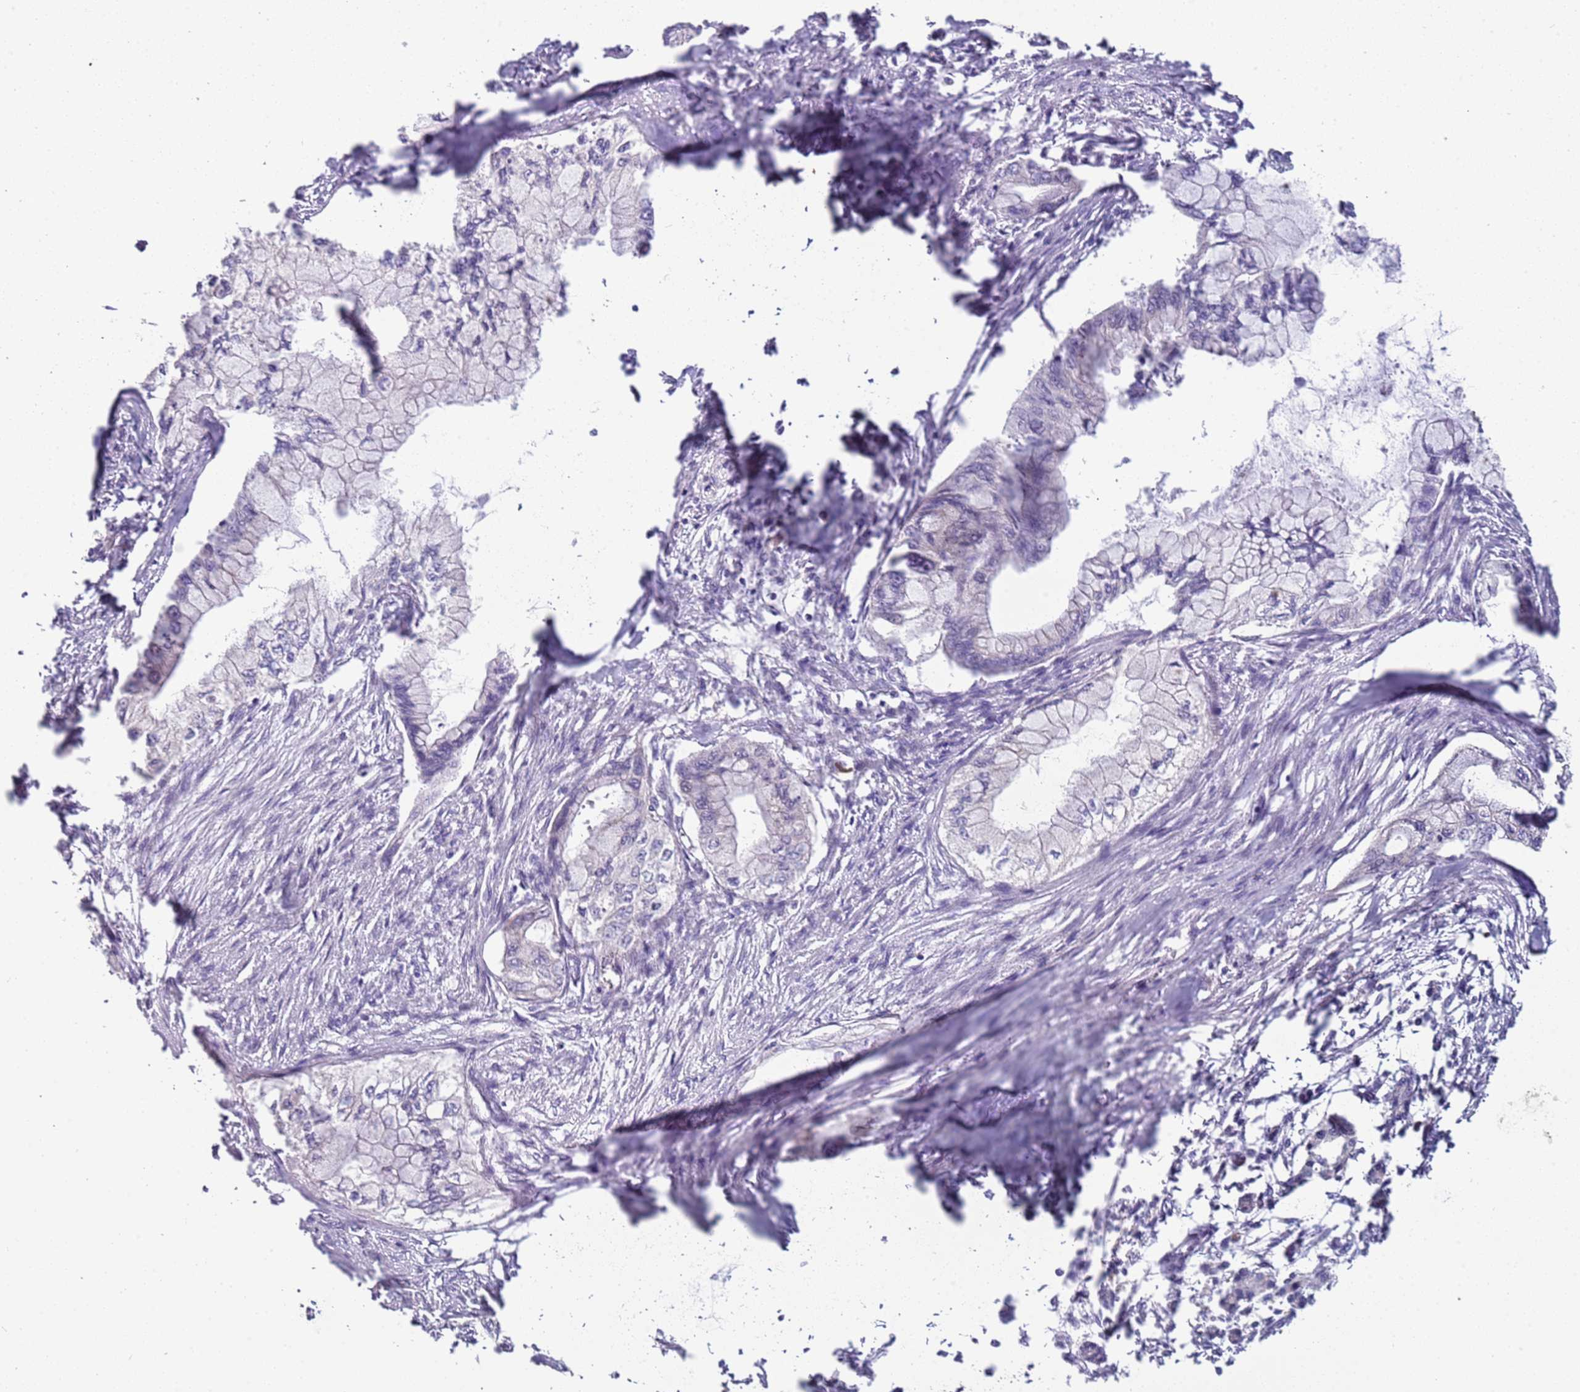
{"staining": {"intensity": "negative", "quantity": "none", "location": "none"}, "tissue": "pancreatic cancer", "cell_type": "Tumor cells", "image_type": "cancer", "snomed": [{"axis": "morphology", "description": "Adenocarcinoma, NOS"}, {"axis": "topography", "description": "Pancreas"}], "caption": "A photomicrograph of adenocarcinoma (pancreatic) stained for a protein demonstrates no brown staining in tumor cells. (IHC, brightfield microscopy, high magnification).", "gene": "UCMA", "patient": {"sex": "male", "age": 48}}